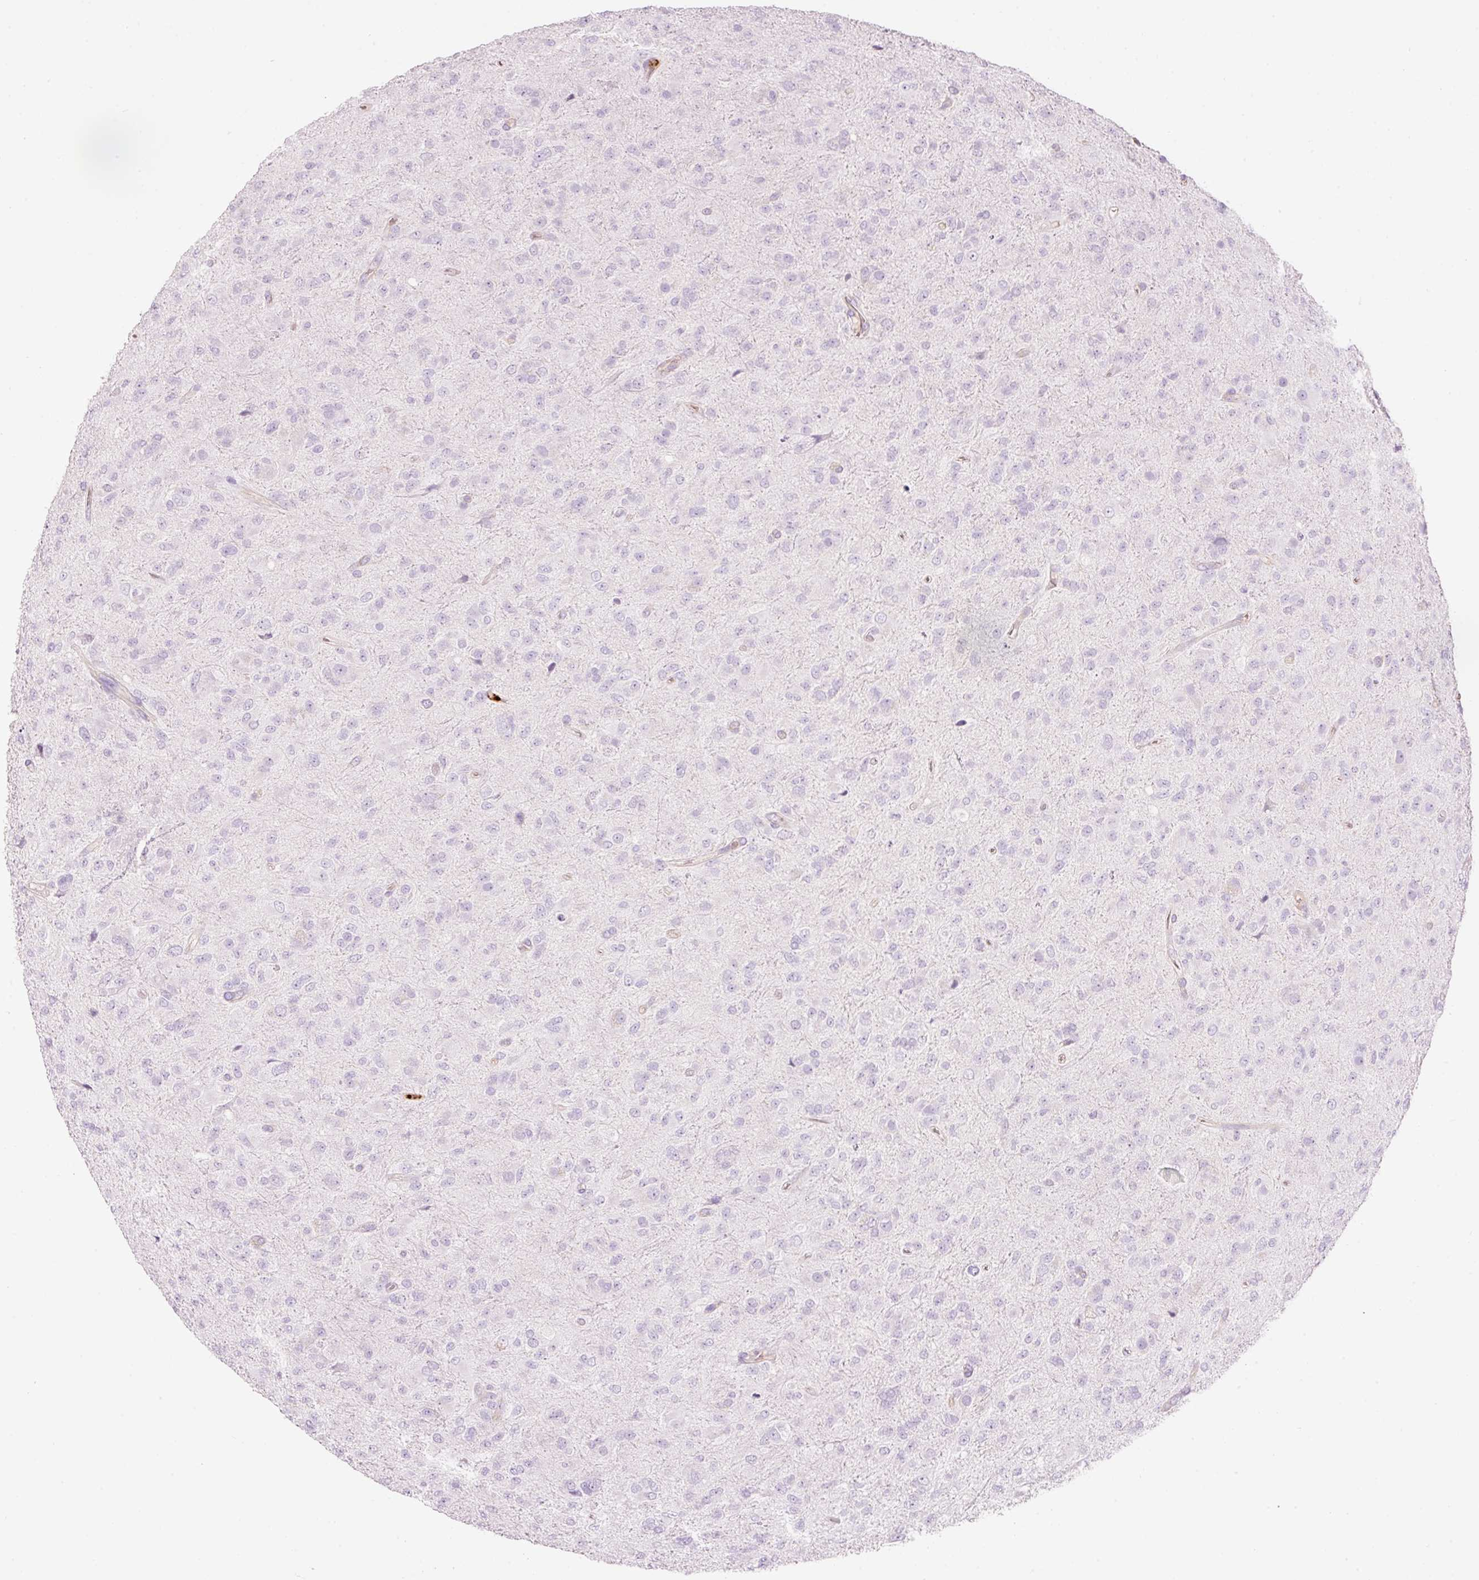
{"staining": {"intensity": "negative", "quantity": "none", "location": "none"}, "tissue": "glioma", "cell_type": "Tumor cells", "image_type": "cancer", "snomed": [{"axis": "morphology", "description": "Glioma, malignant, Low grade"}, {"axis": "topography", "description": "Brain"}], "caption": "Immunohistochemistry micrograph of neoplastic tissue: human malignant glioma (low-grade) stained with DAB shows no significant protein positivity in tumor cells.", "gene": "MAP3K3", "patient": {"sex": "male", "age": 65}}